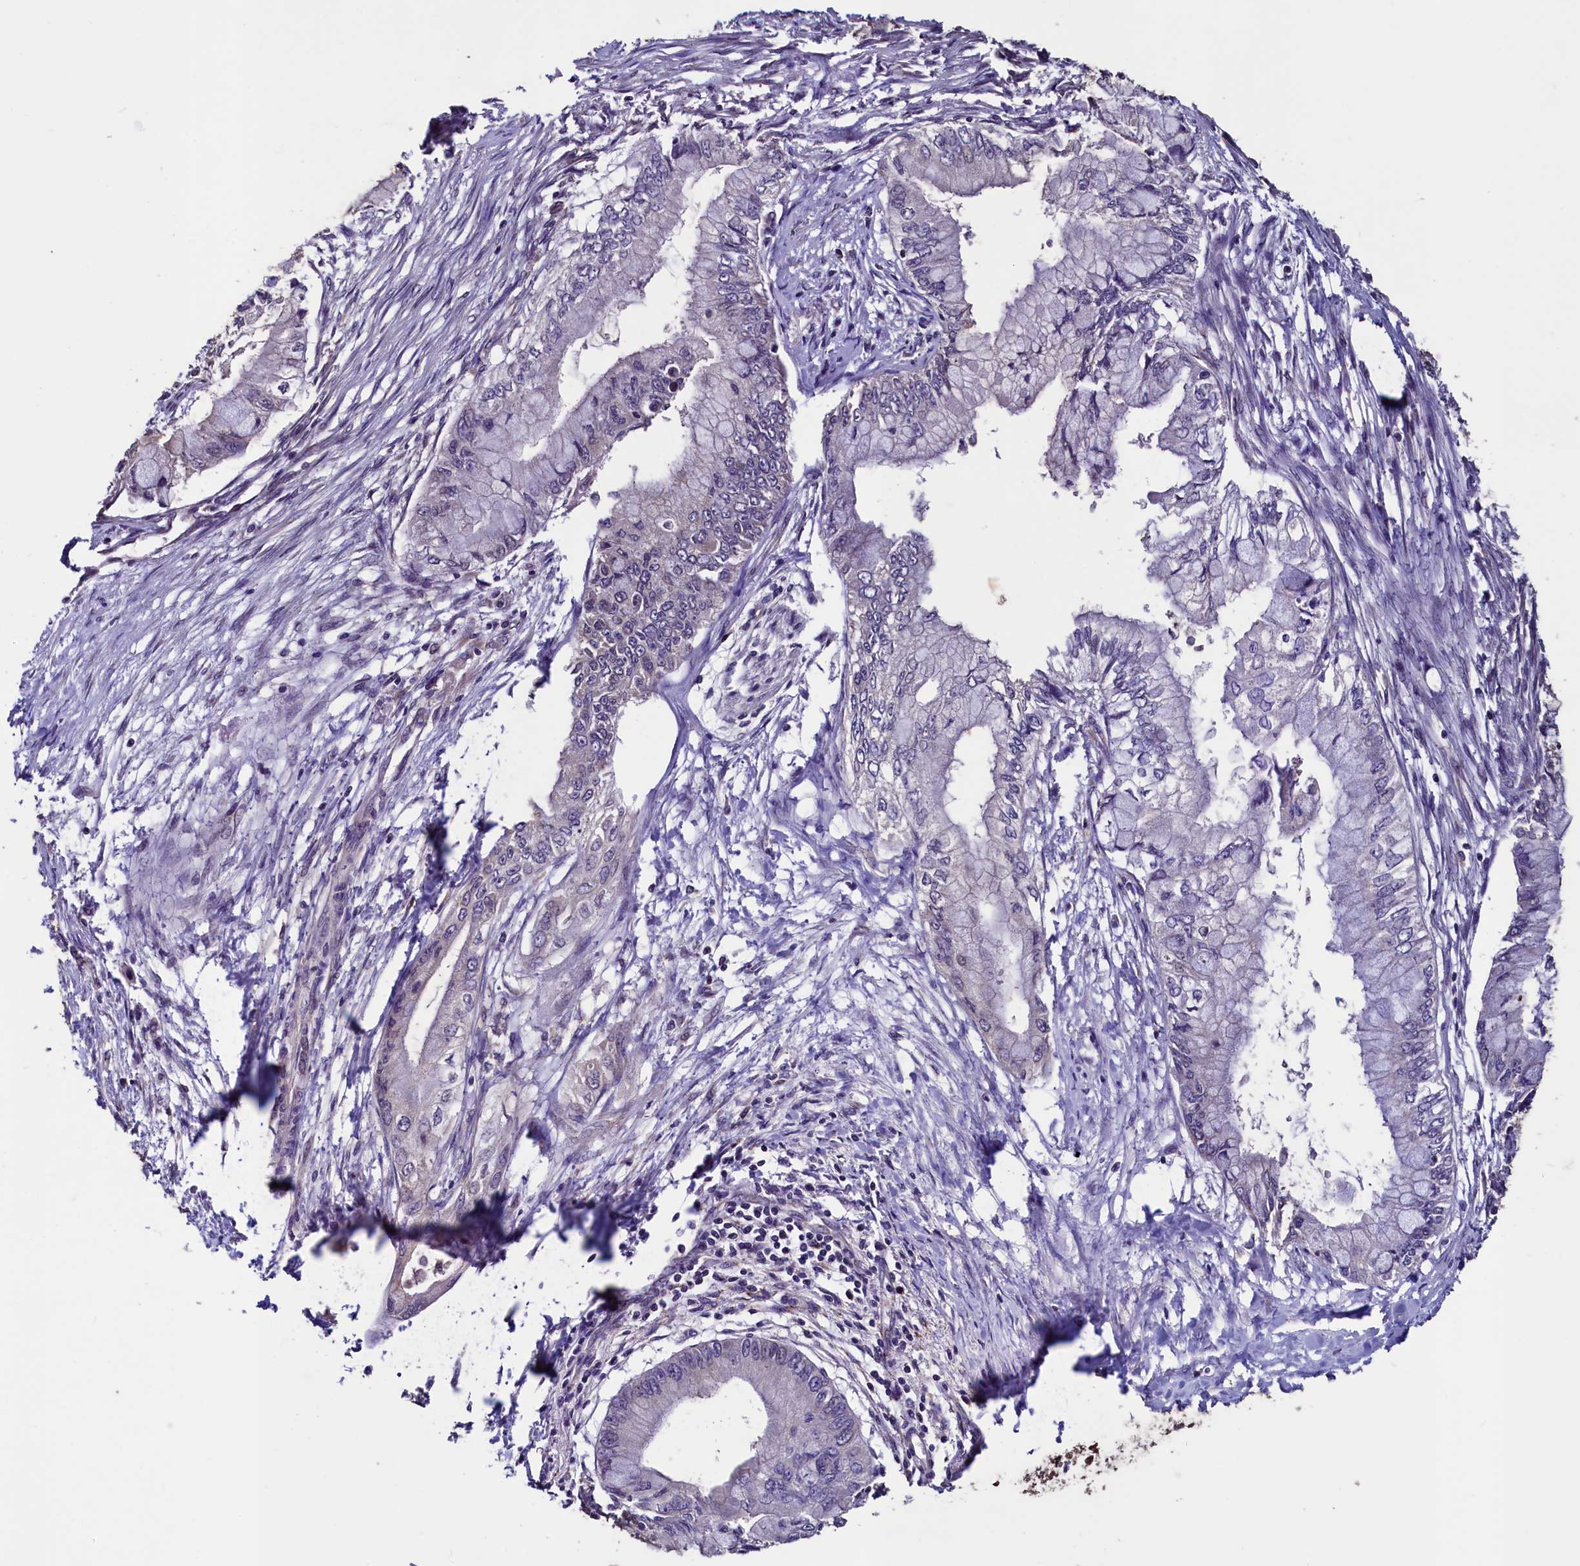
{"staining": {"intensity": "negative", "quantity": "none", "location": "none"}, "tissue": "pancreatic cancer", "cell_type": "Tumor cells", "image_type": "cancer", "snomed": [{"axis": "morphology", "description": "Adenocarcinoma, NOS"}, {"axis": "topography", "description": "Pancreas"}], "caption": "This is an immunohistochemistry (IHC) photomicrograph of human pancreatic adenocarcinoma. There is no staining in tumor cells.", "gene": "RBFA", "patient": {"sex": "male", "age": 48}}